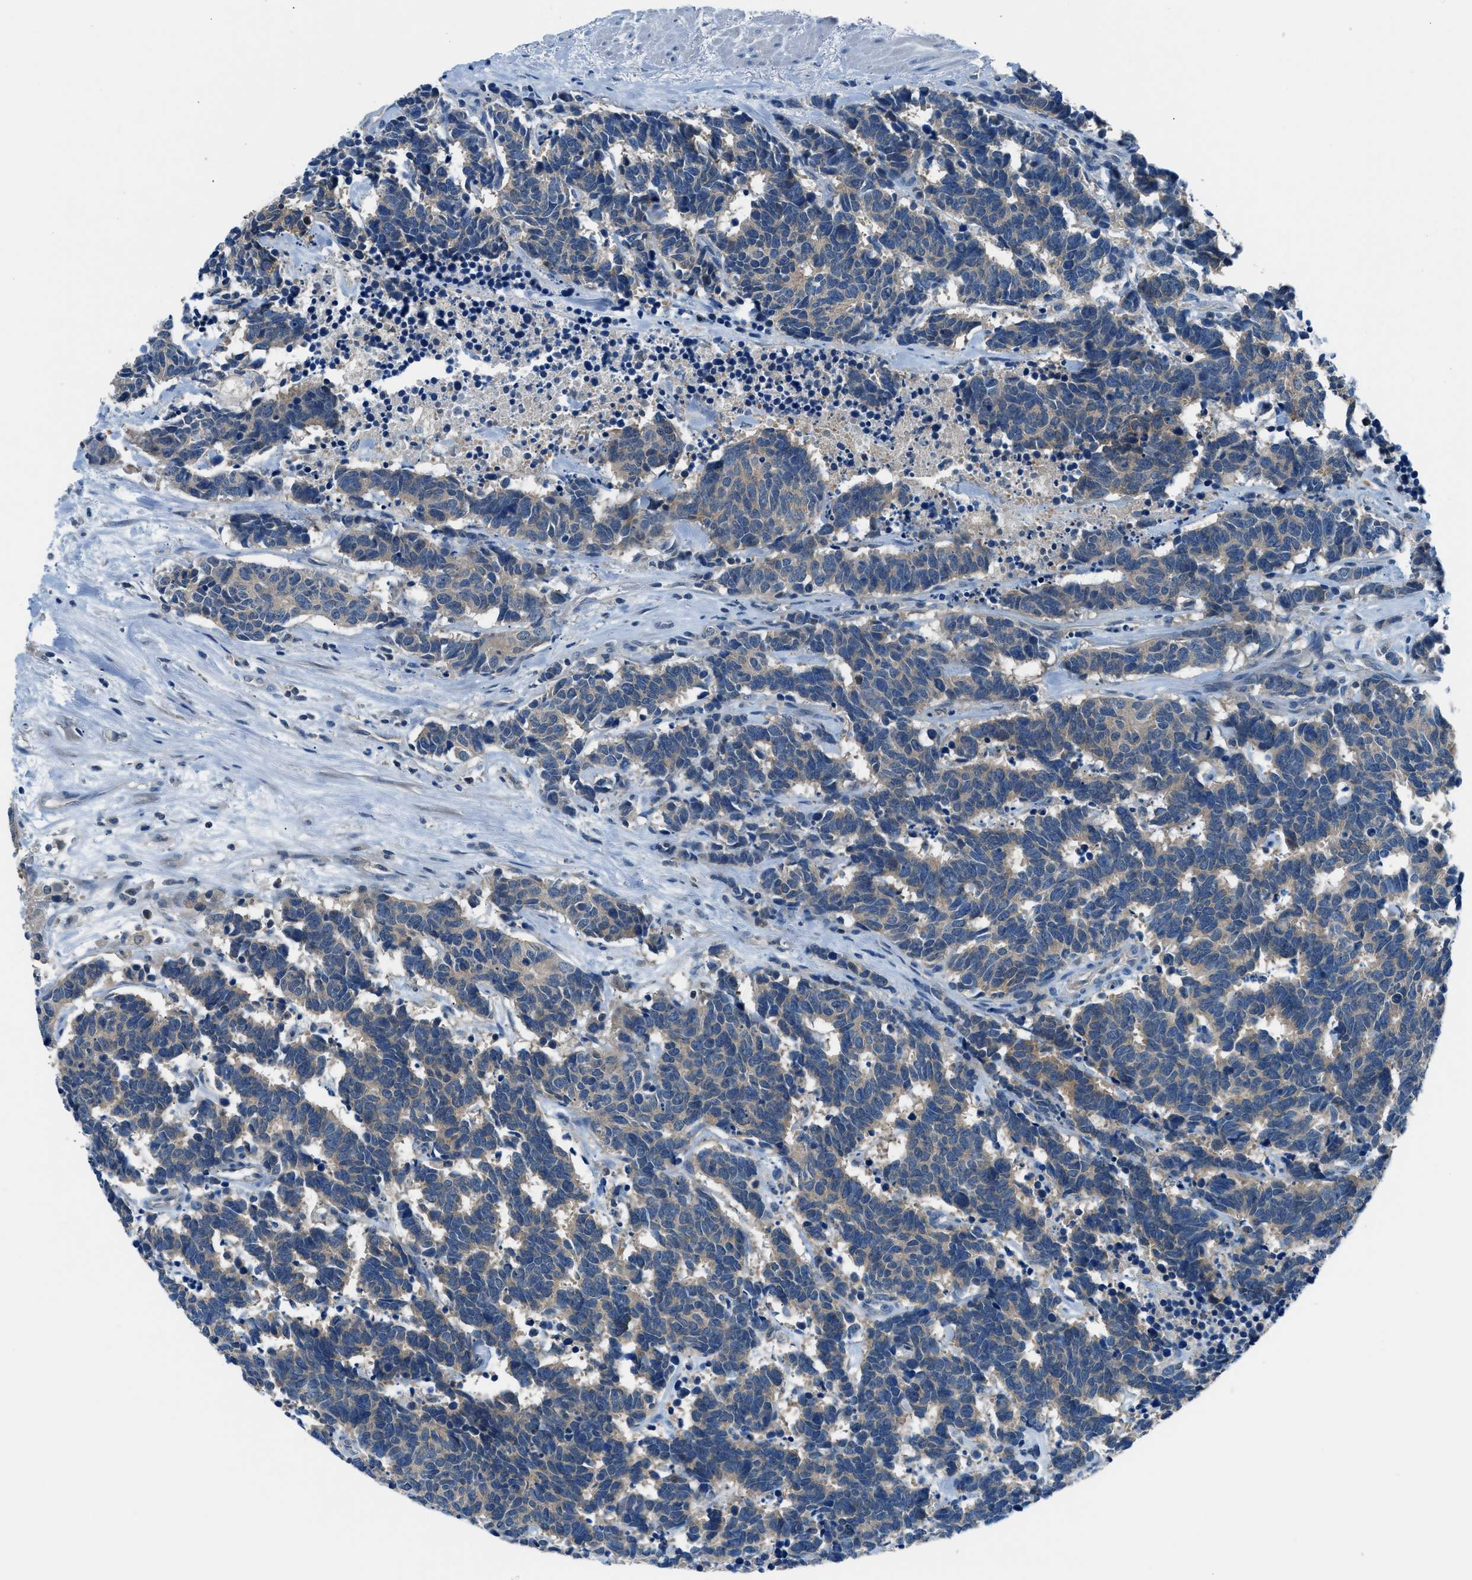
{"staining": {"intensity": "weak", "quantity": "<25%", "location": "cytoplasmic/membranous"}, "tissue": "carcinoid", "cell_type": "Tumor cells", "image_type": "cancer", "snomed": [{"axis": "morphology", "description": "Carcinoma, NOS"}, {"axis": "morphology", "description": "Carcinoid, malignant, NOS"}, {"axis": "topography", "description": "Urinary bladder"}], "caption": "Image shows no protein expression in tumor cells of malignant carcinoid tissue.", "gene": "ACP1", "patient": {"sex": "male", "age": 57}}